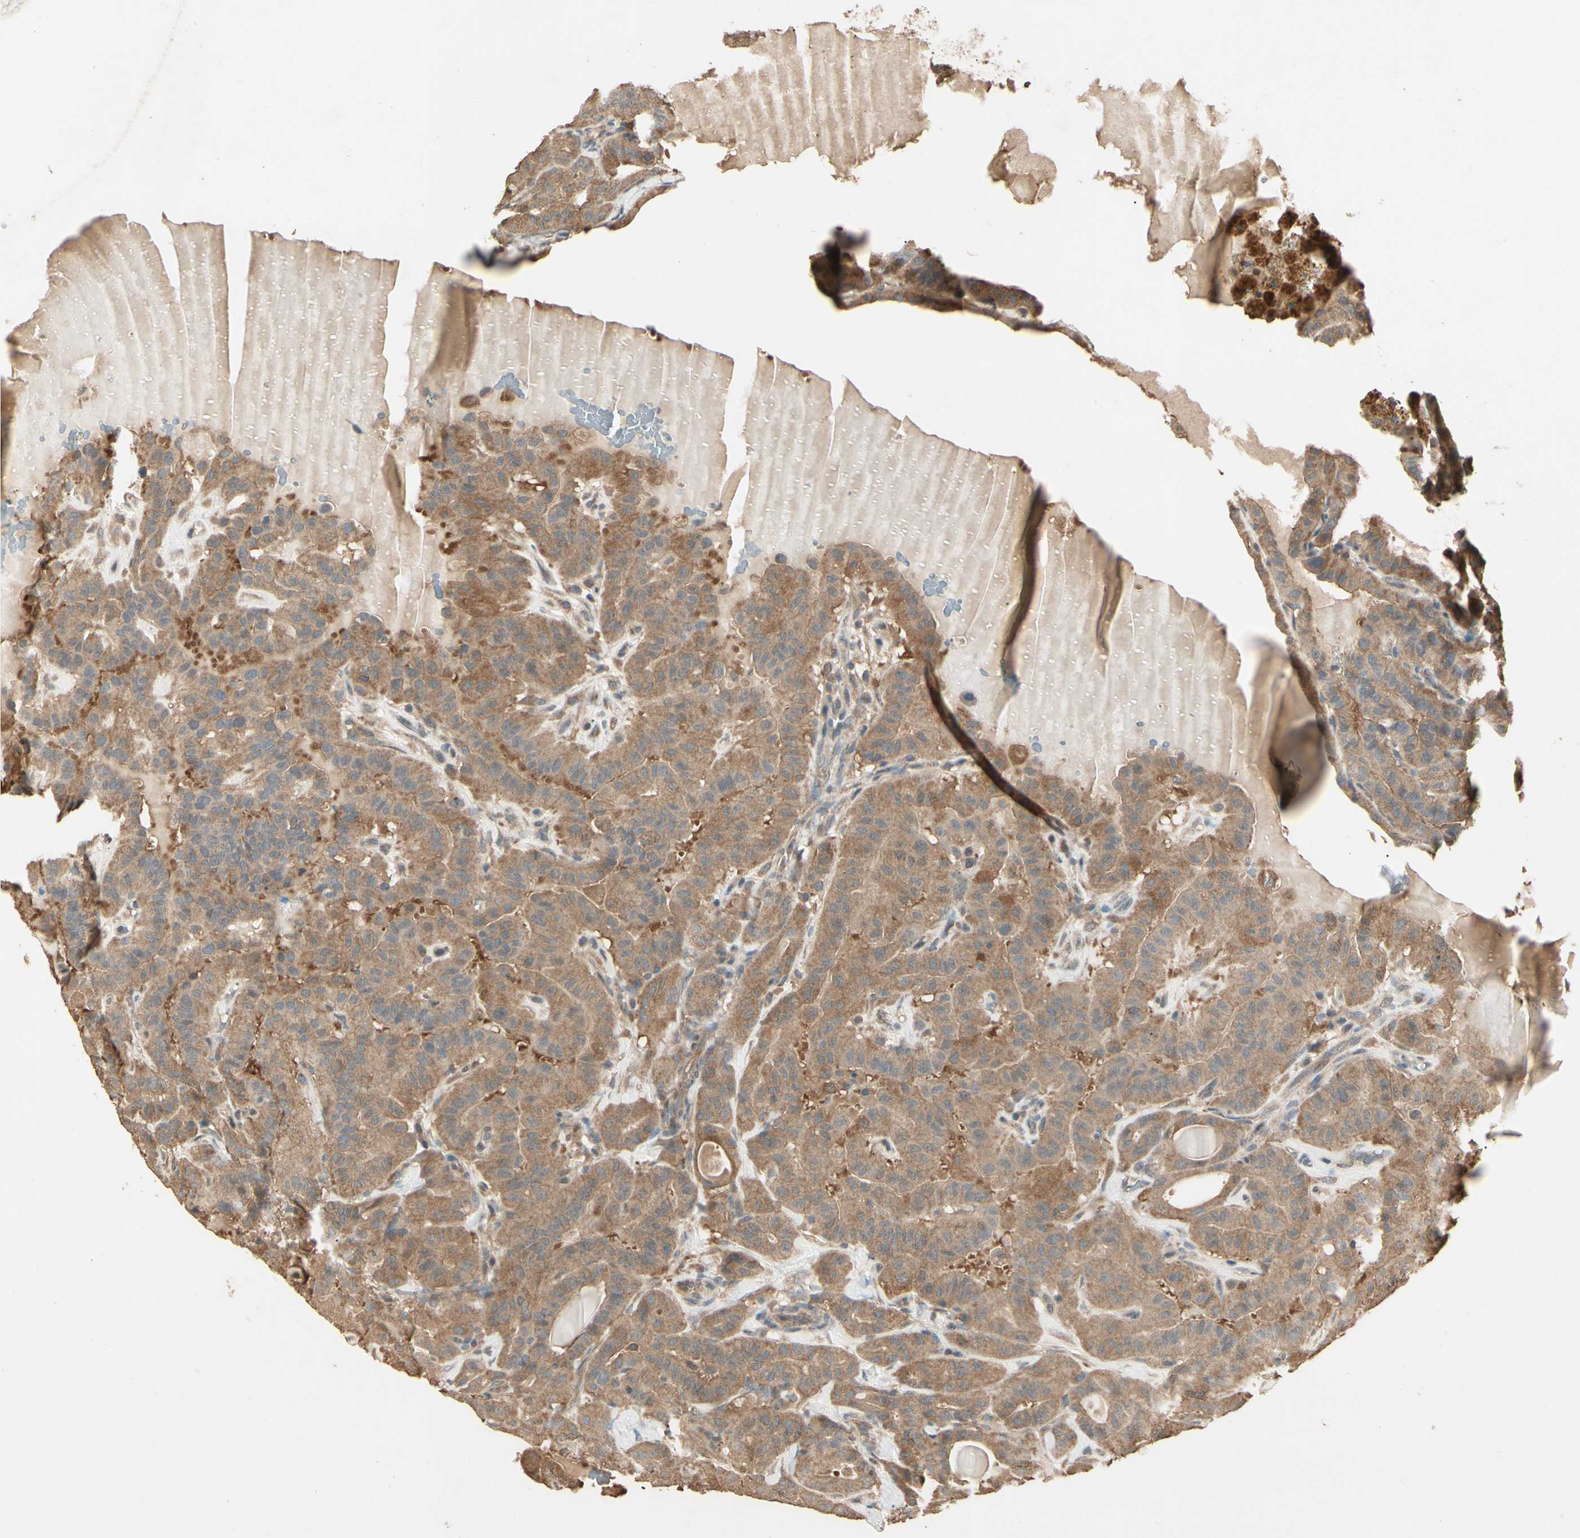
{"staining": {"intensity": "moderate", "quantity": ">75%", "location": "cytoplasmic/membranous"}, "tissue": "thyroid cancer", "cell_type": "Tumor cells", "image_type": "cancer", "snomed": [{"axis": "morphology", "description": "Papillary adenocarcinoma, NOS"}, {"axis": "topography", "description": "Thyroid gland"}], "caption": "A brown stain shows moderate cytoplasmic/membranous positivity of a protein in human thyroid papillary adenocarcinoma tumor cells. (IHC, brightfield microscopy, high magnification).", "gene": "CCT7", "patient": {"sex": "male", "age": 77}}